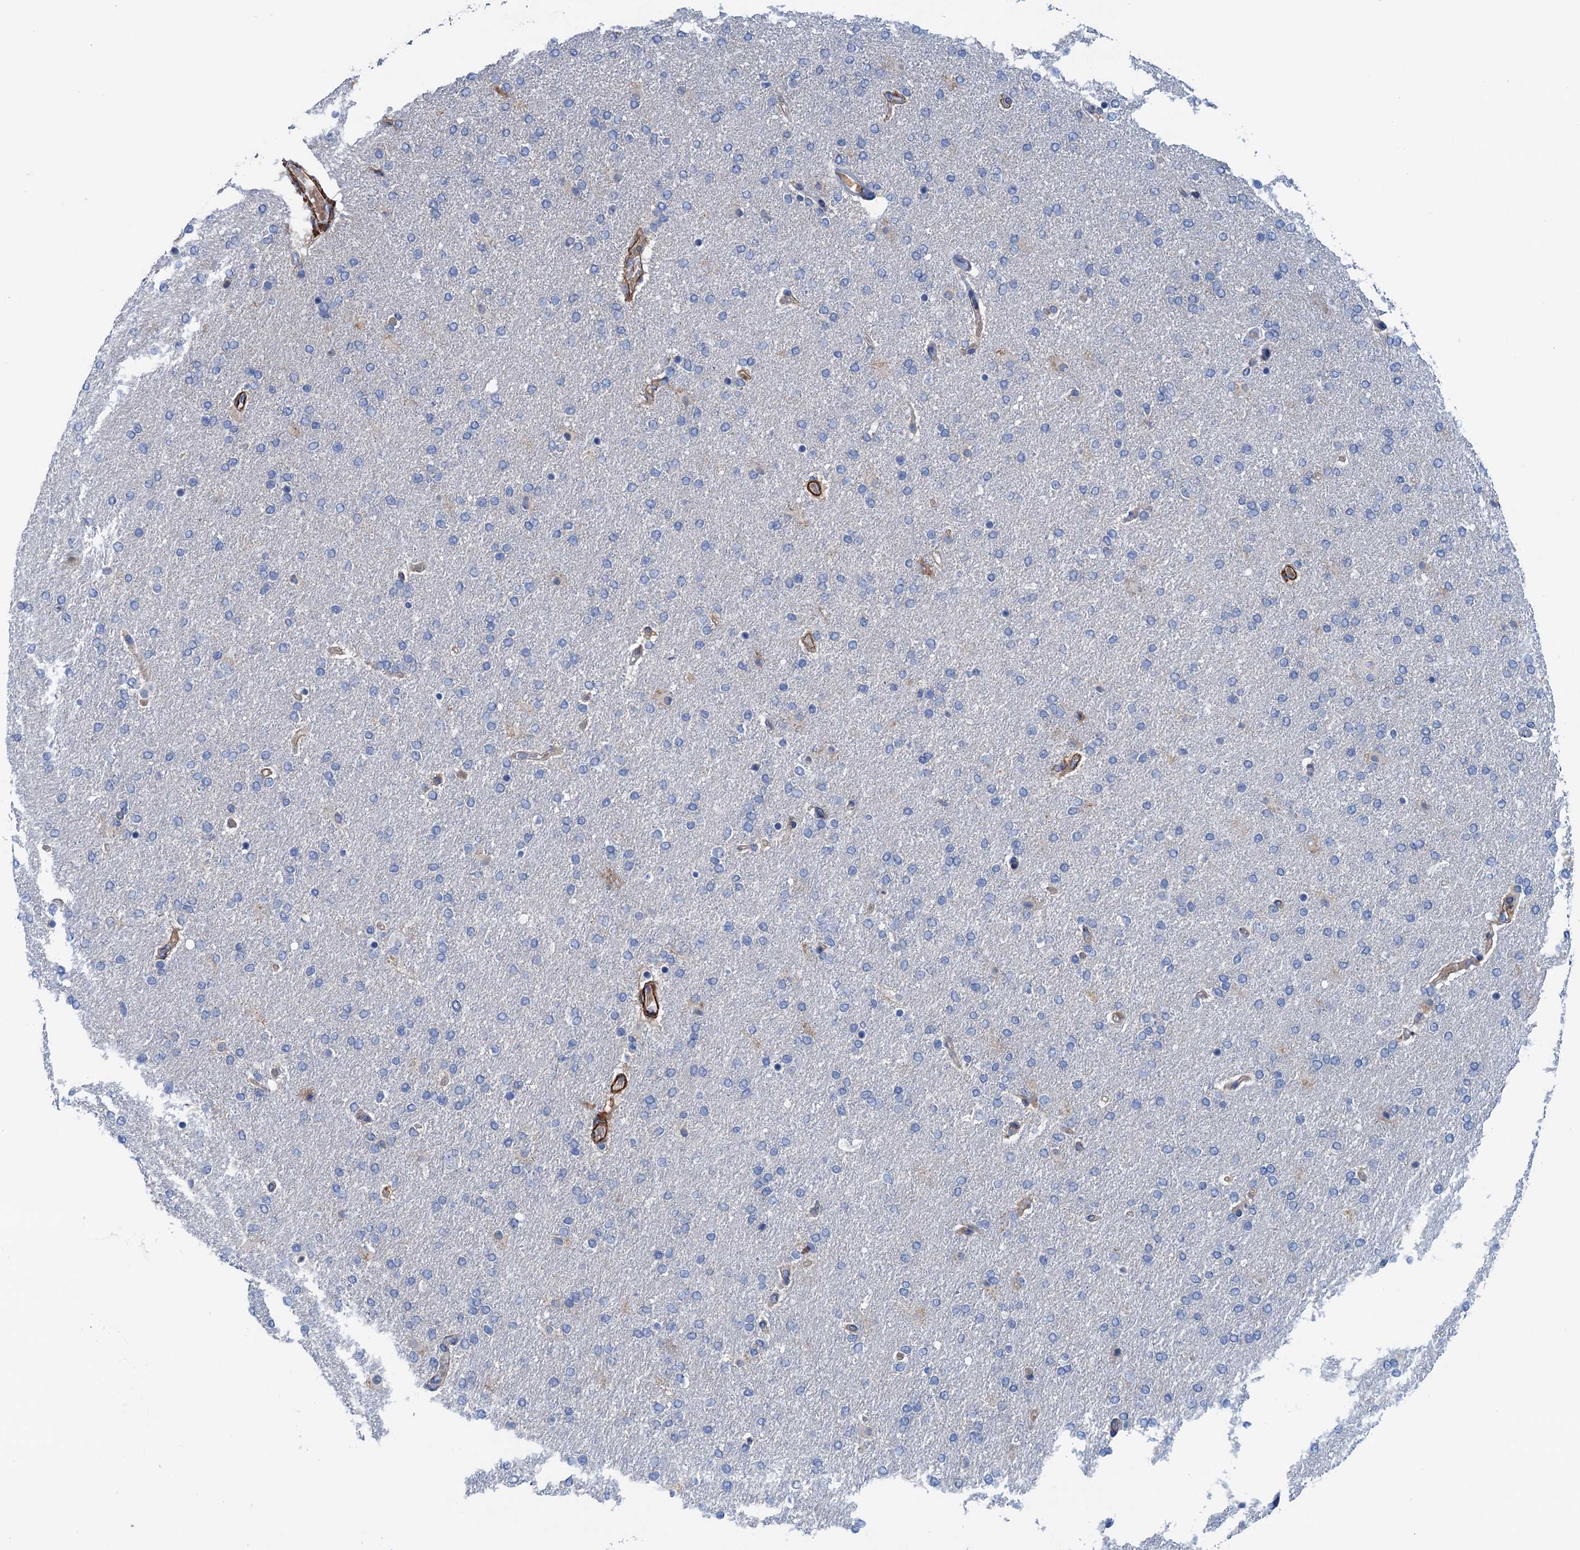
{"staining": {"intensity": "negative", "quantity": "none", "location": "none"}, "tissue": "glioma", "cell_type": "Tumor cells", "image_type": "cancer", "snomed": [{"axis": "morphology", "description": "Glioma, malignant, High grade"}, {"axis": "topography", "description": "Brain"}], "caption": "There is no significant staining in tumor cells of glioma.", "gene": "CSTPP1", "patient": {"sex": "male", "age": 72}}